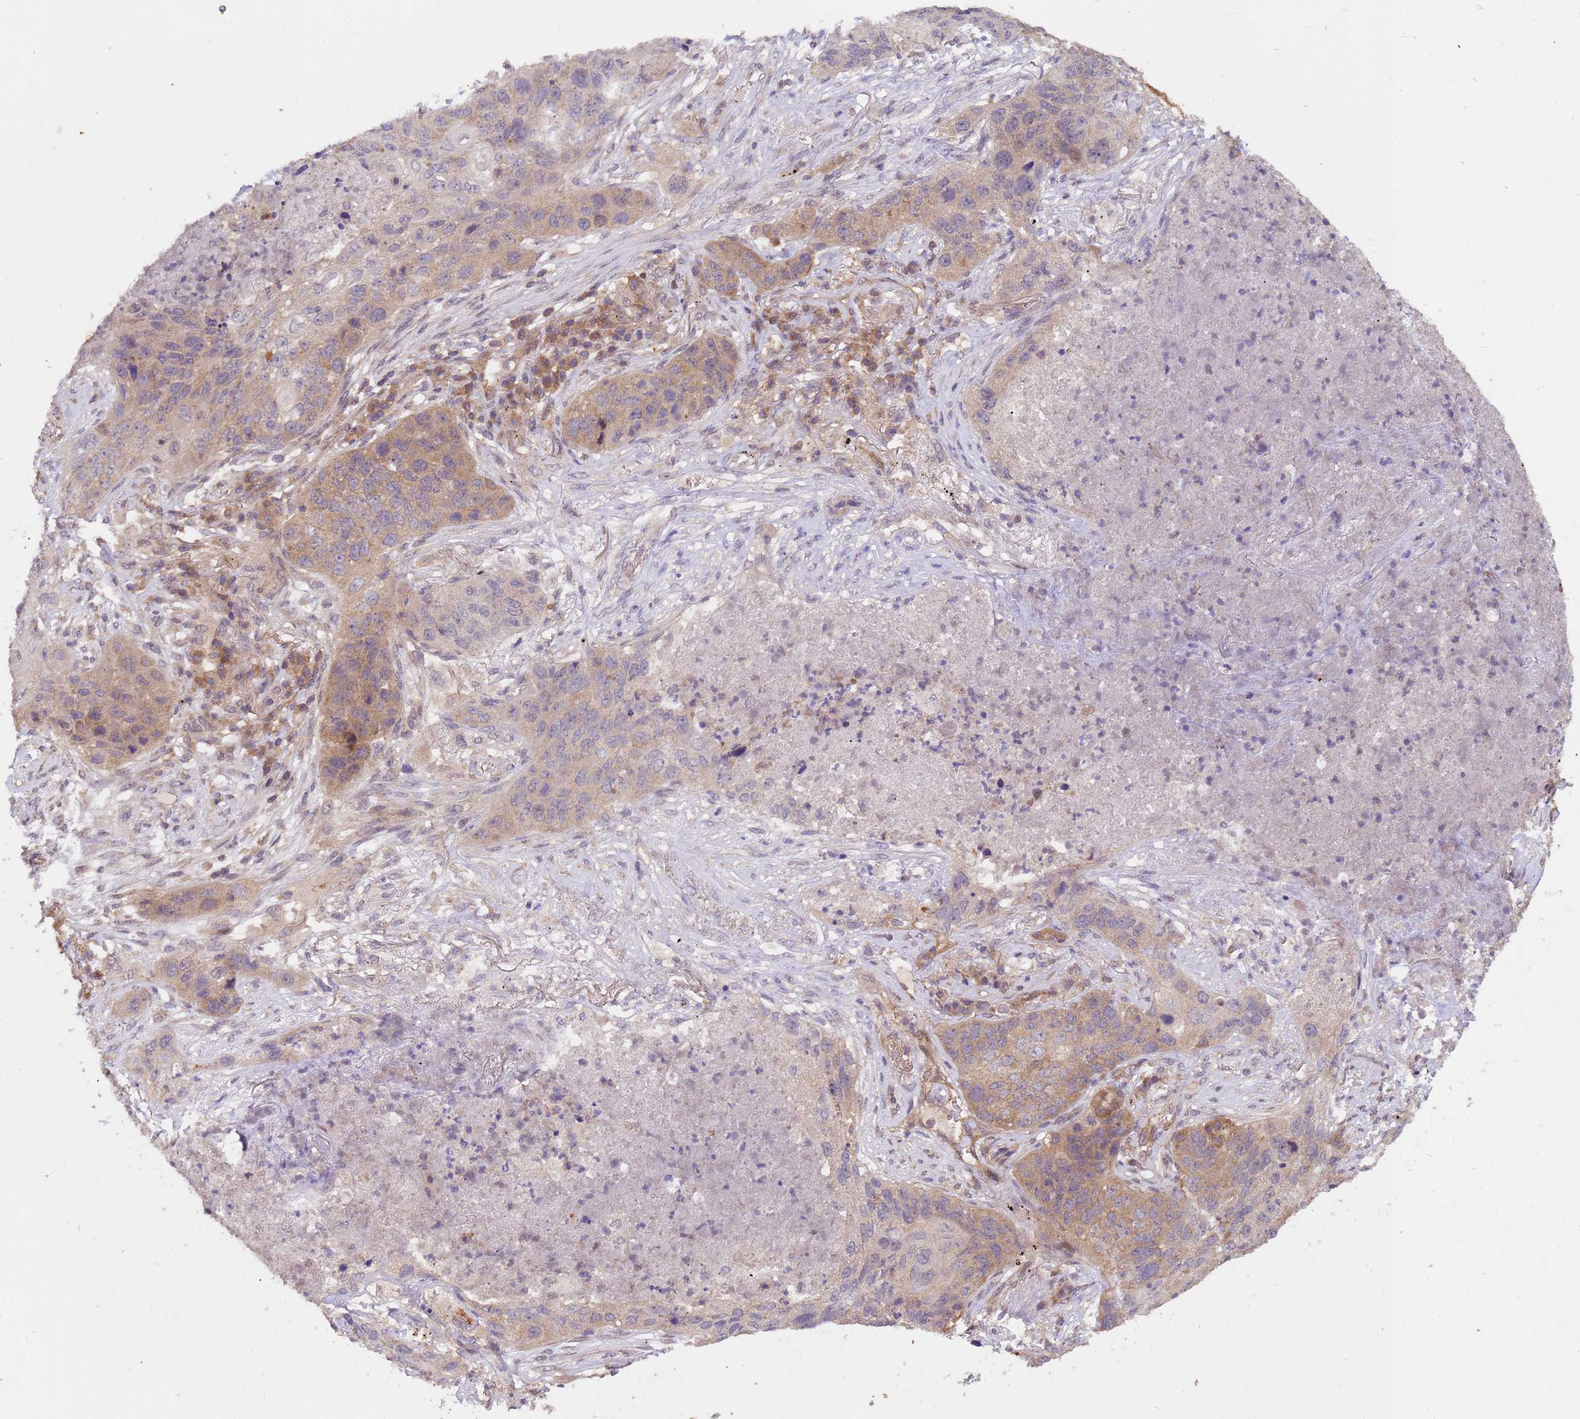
{"staining": {"intensity": "weak", "quantity": ">75%", "location": "cytoplasmic/membranous"}, "tissue": "lung cancer", "cell_type": "Tumor cells", "image_type": "cancer", "snomed": [{"axis": "morphology", "description": "Squamous cell carcinoma, NOS"}, {"axis": "topography", "description": "Lung"}], "caption": "Weak cytoplasmic/membranous protein expression is seen in about >75% of tumor cells in lung cancer (squamous cell carcinoma). (Stains: DAB in brown, nuclei in blue, Microscopy: brightfield microscopy at high magnification).", "gene": "PPP2CB", "patient": {"sex": "female", "age": 63}}